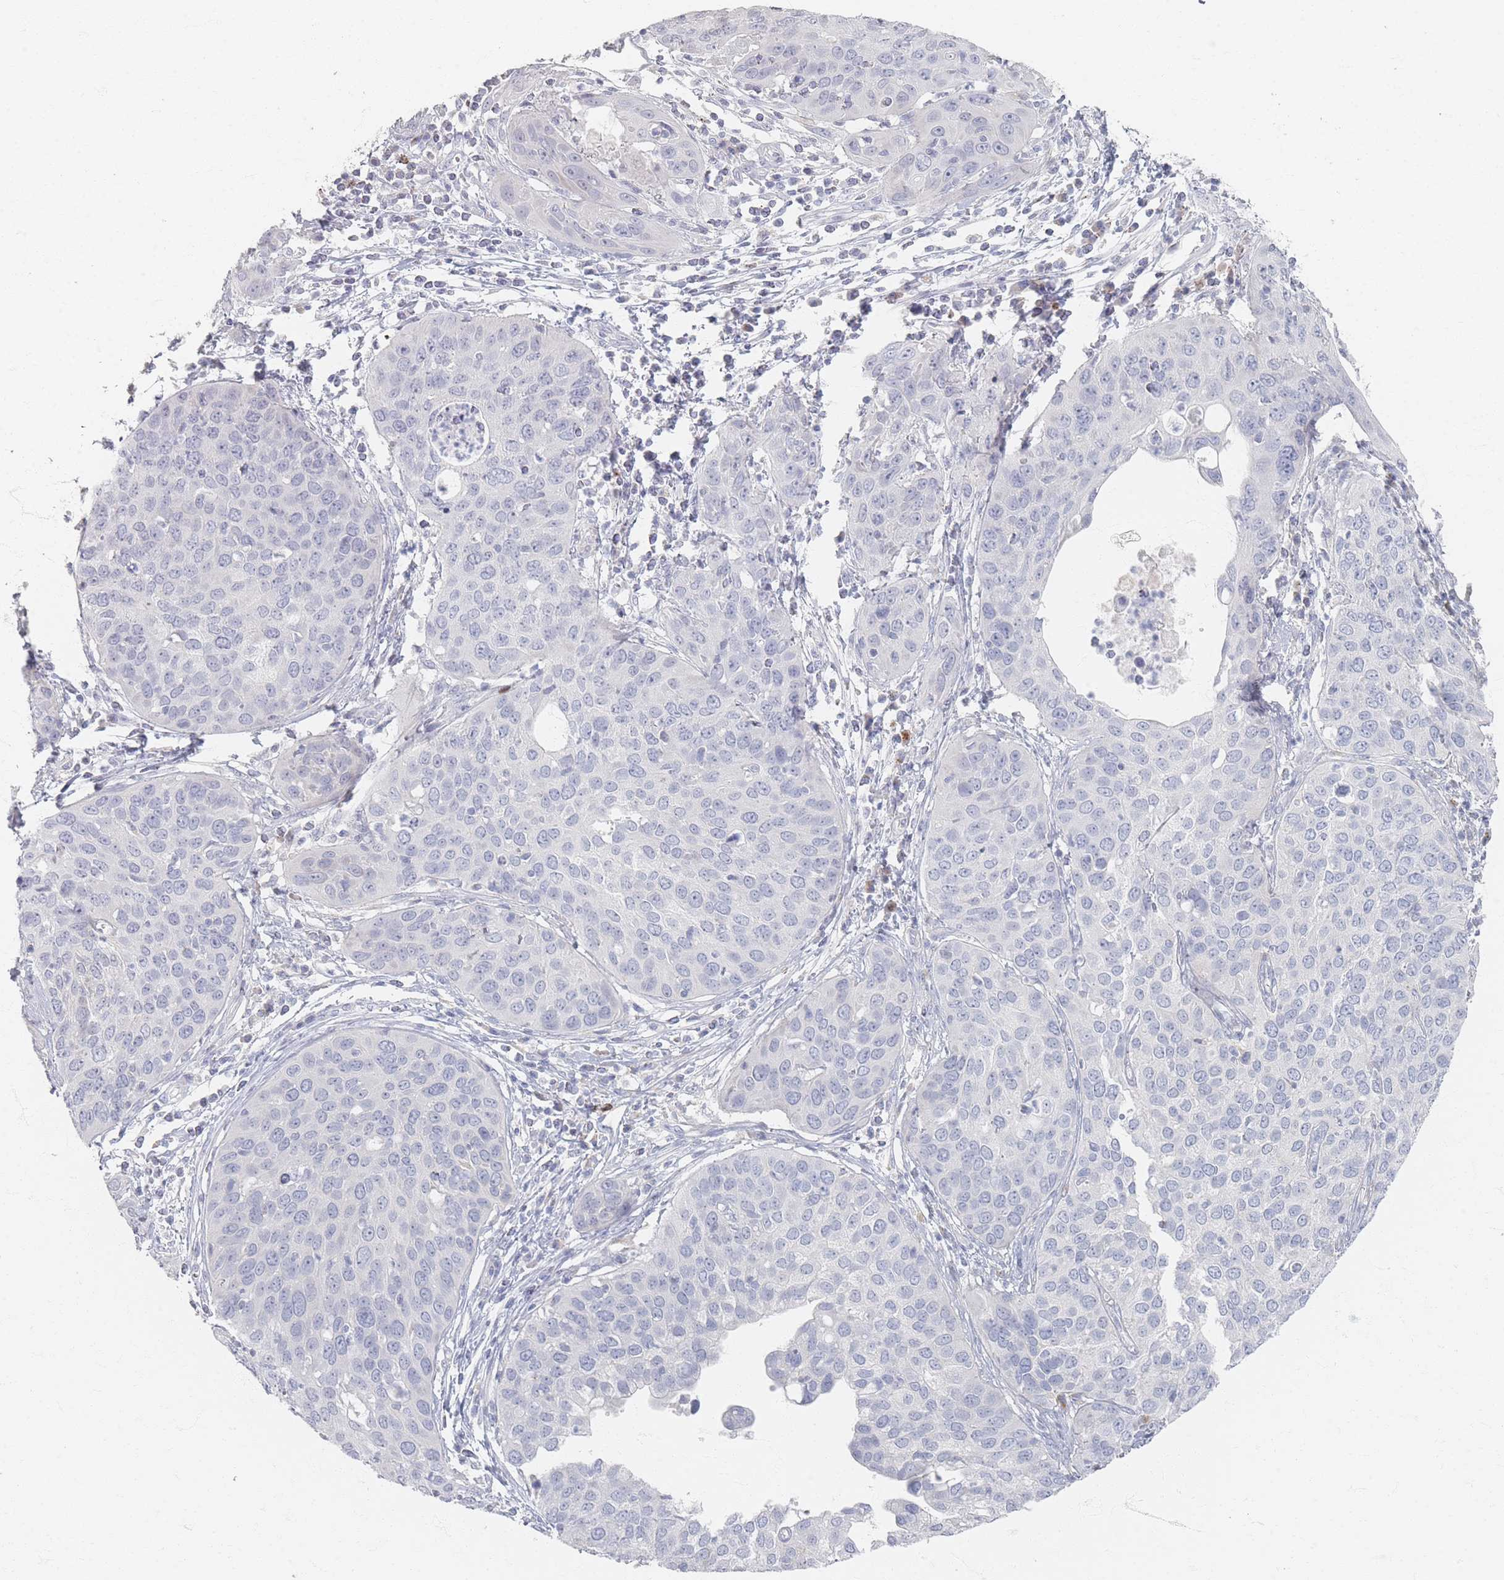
{"staining": {"intensity": "negative", "quantity": "none", "location": "none"}, "tissue": "cervical cancer", "cell_type": "Tumor cells", "image_type": "cancer", "snomed": [{"axis": "morphology", "description": "Squamous cell carcinoma, NOS"}, {"axis": "topography", "description": "Cervix"}], "caption": "Tumor cells are negative for protein expression in human cervical cancer.", "gene": "SLC2A11", "patient": {"sex": "female", "age": 36}}